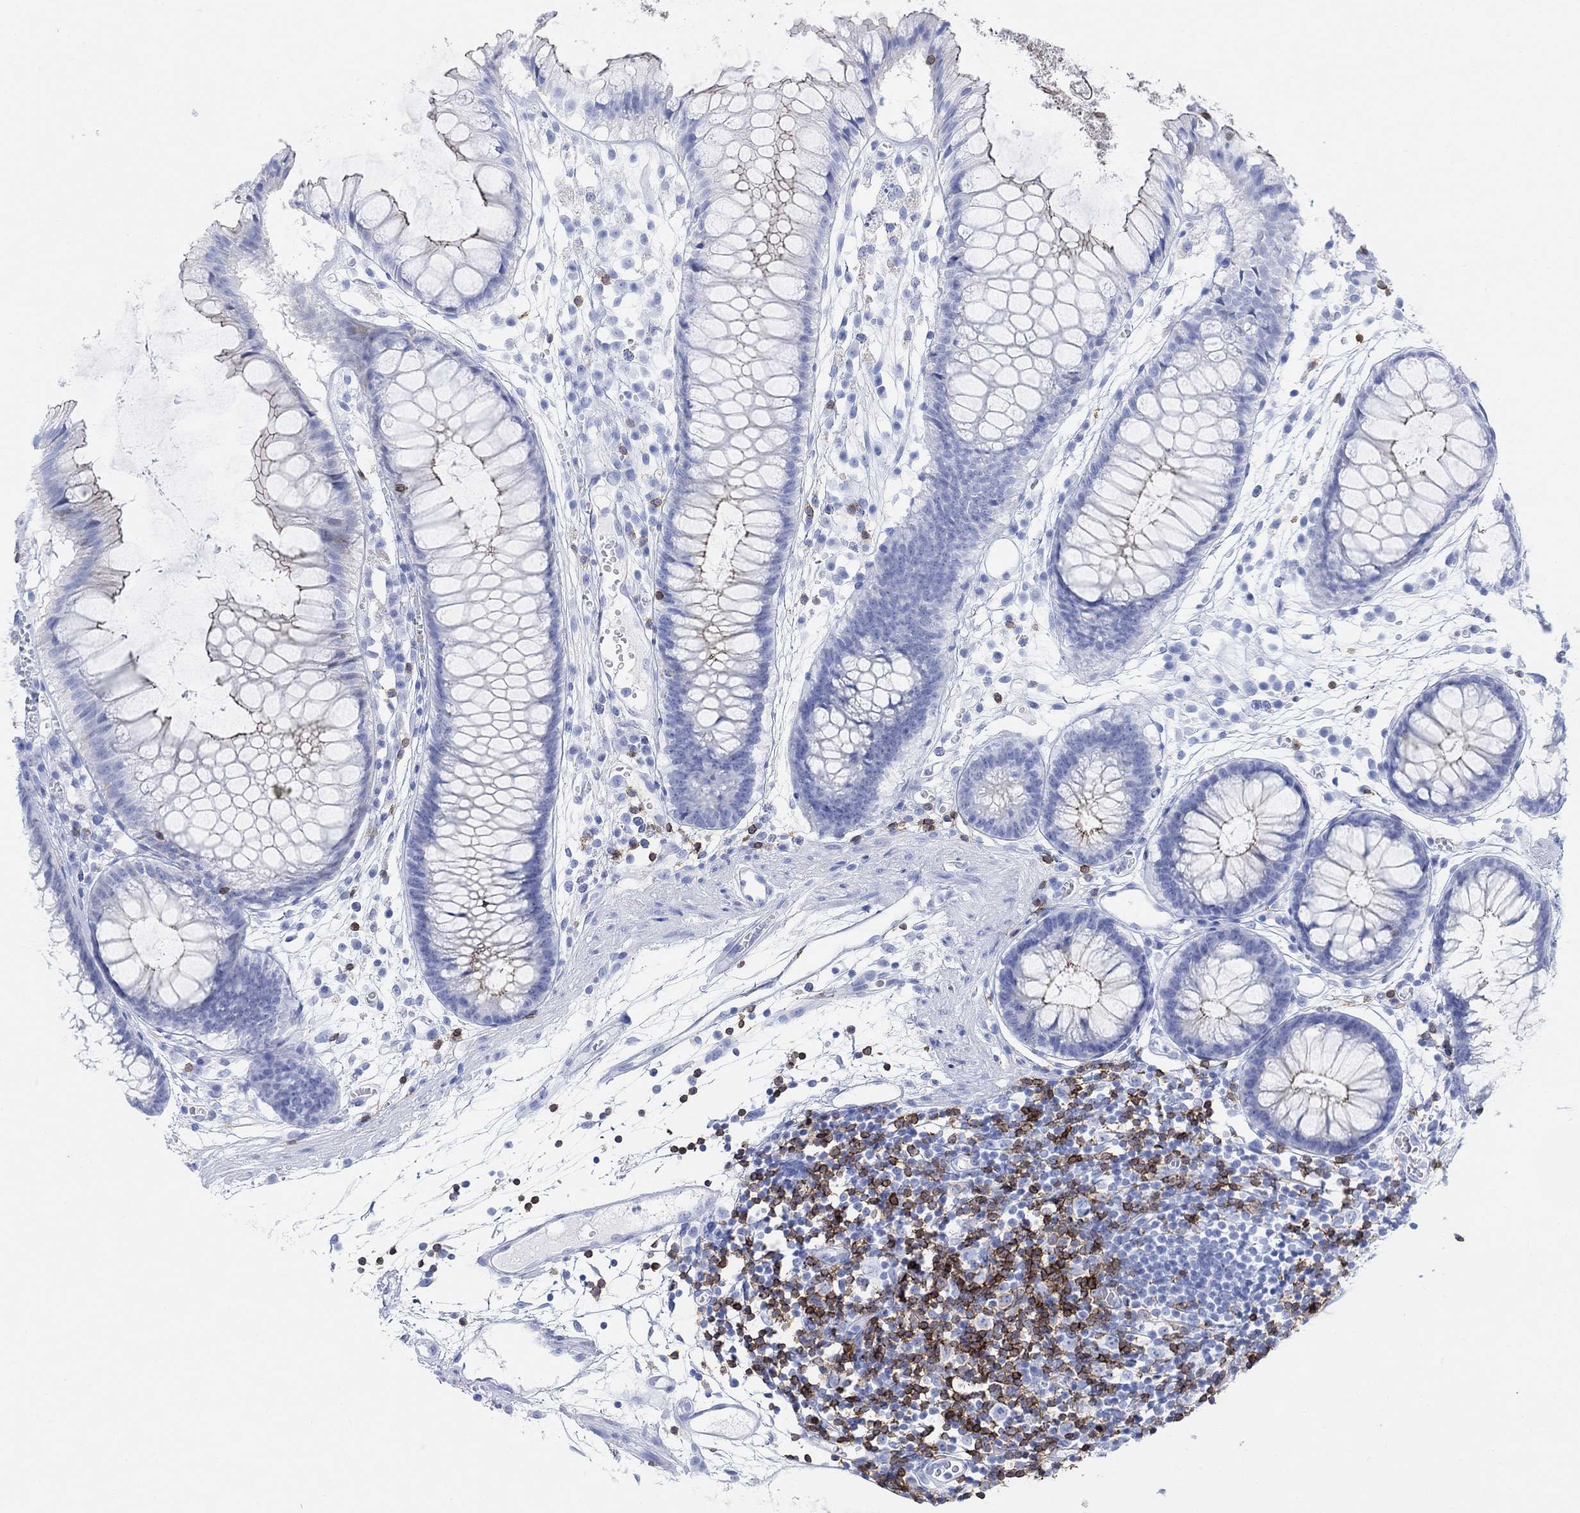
{"staining": {"intensity": "negative", "quantity": "none", "location": "none"}, "tissue": "colon", "cell_type": "Endothelial cells", "image_type": "normal", "snomed": [{"axis": "morphology", "description": "Normal tissue, NOS"}, {"axis": "morphology", "description": "Adenocarcinoma, NOS"}, {"axis": "topography", "description": "Colon"}], "caption": "DAB (3,3'-diaminobenzidine) immunohistochemical staining of unremarkable colon exhibits no significant positivity in endothelial cells. (Brightfield microscopy of DAB IHC at high magnification).", "gene": "GPR65", "patient": {"sex": "male", "age": 65}}